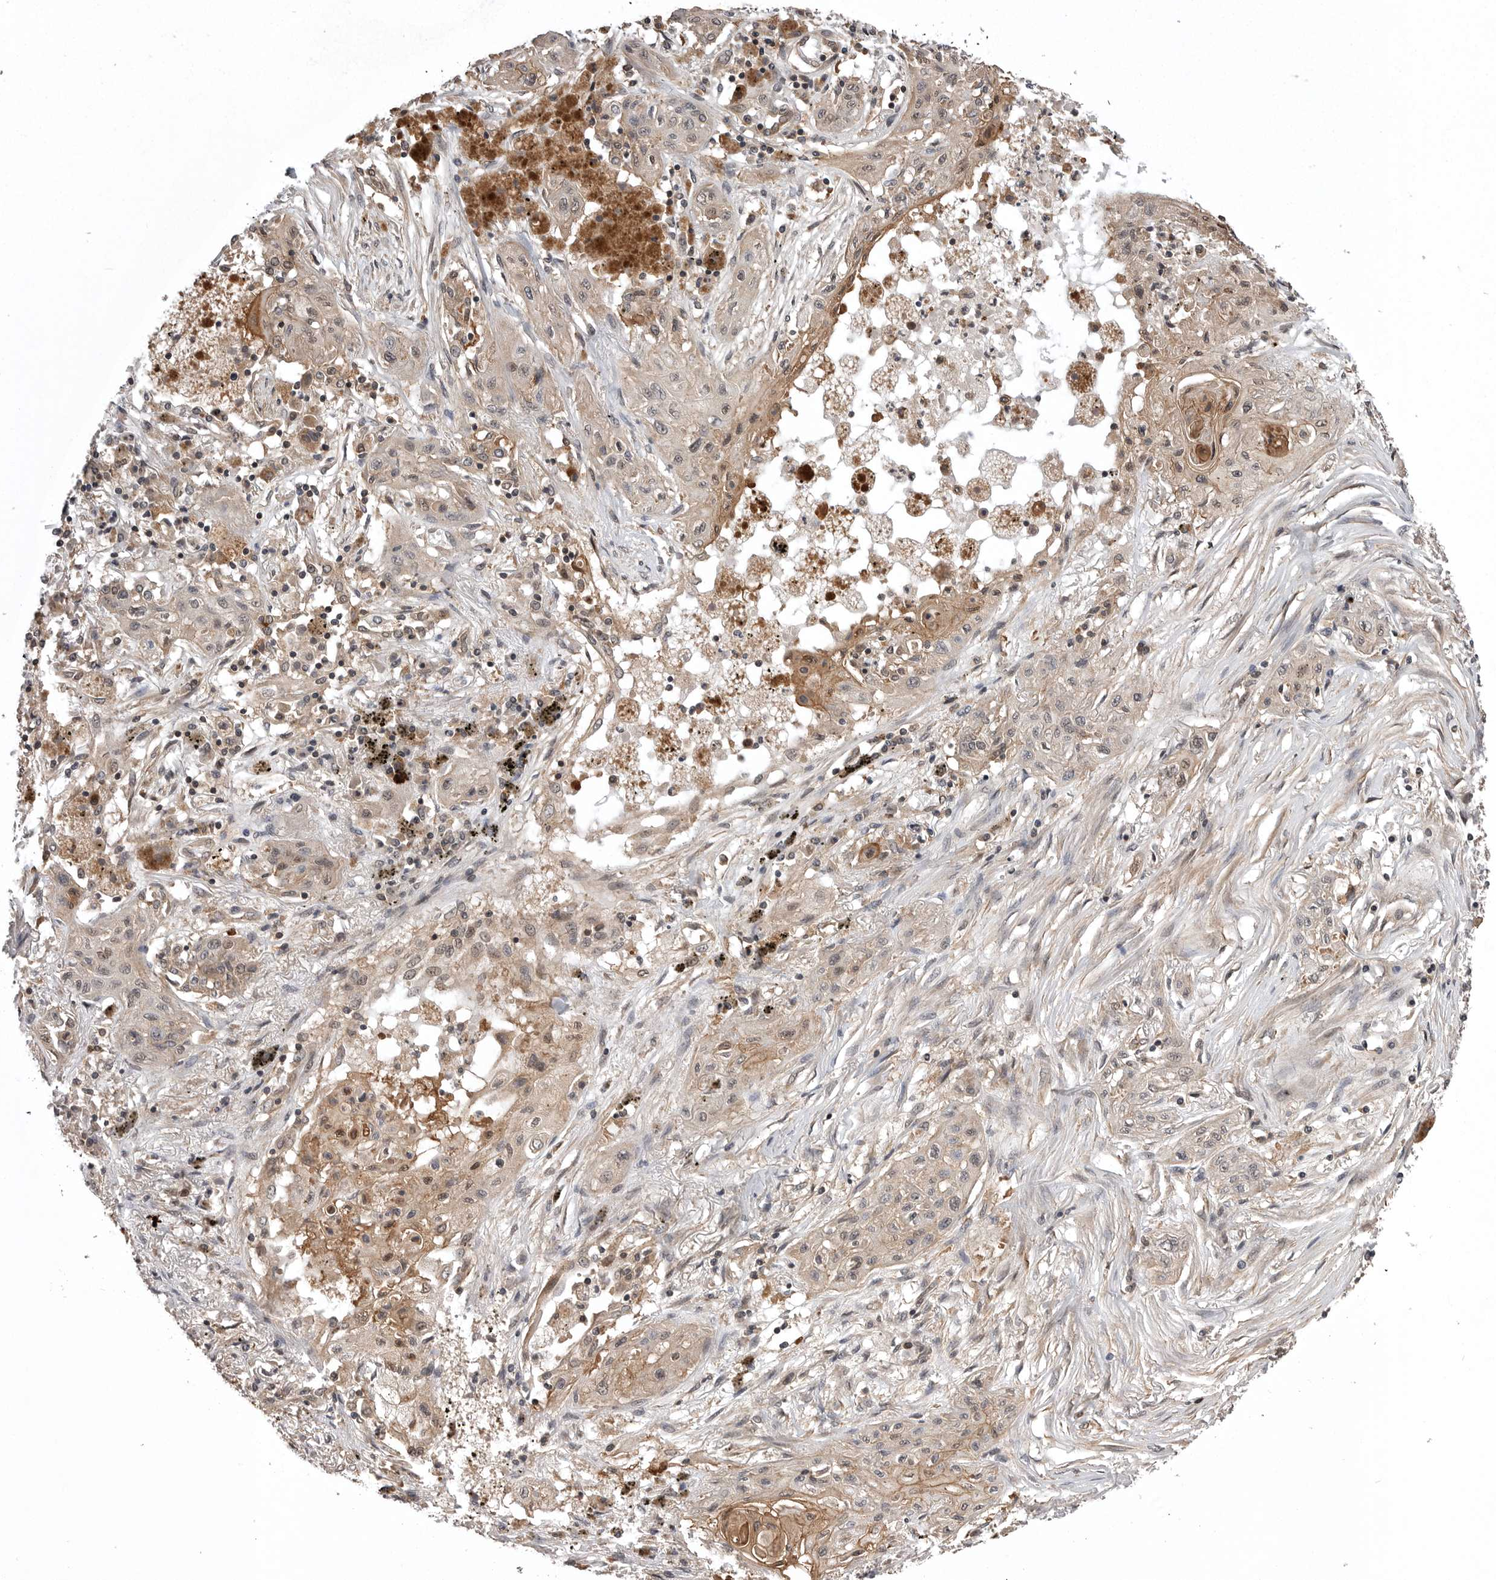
{"staining": {"intensity": "weak", "quantity": "<25%", "location": "cytoplasmic/membranous"}, "tissue": "lung cancer", "cell_type": "Tumor cells", "image_type": "cancer", "snomed": [{"axis": "morphology", "description": "Squamous cell carcinoma, NOS"}, {"axis": "topography", "description": "Lung"}], "caption": "Photomicrograph shows no protein staining in tumor cells of lung cancer (squamous cell carcinoma) tissue. (Stains: DAB (3,3'-diaminobenzidine) immunohistochemistry (IHC) with hematoxylin counter stain, Microscopy: brightfield microscopy at high magnification).", "gene": "AOAH", "patient": {"sex": "female", "age": 47}}